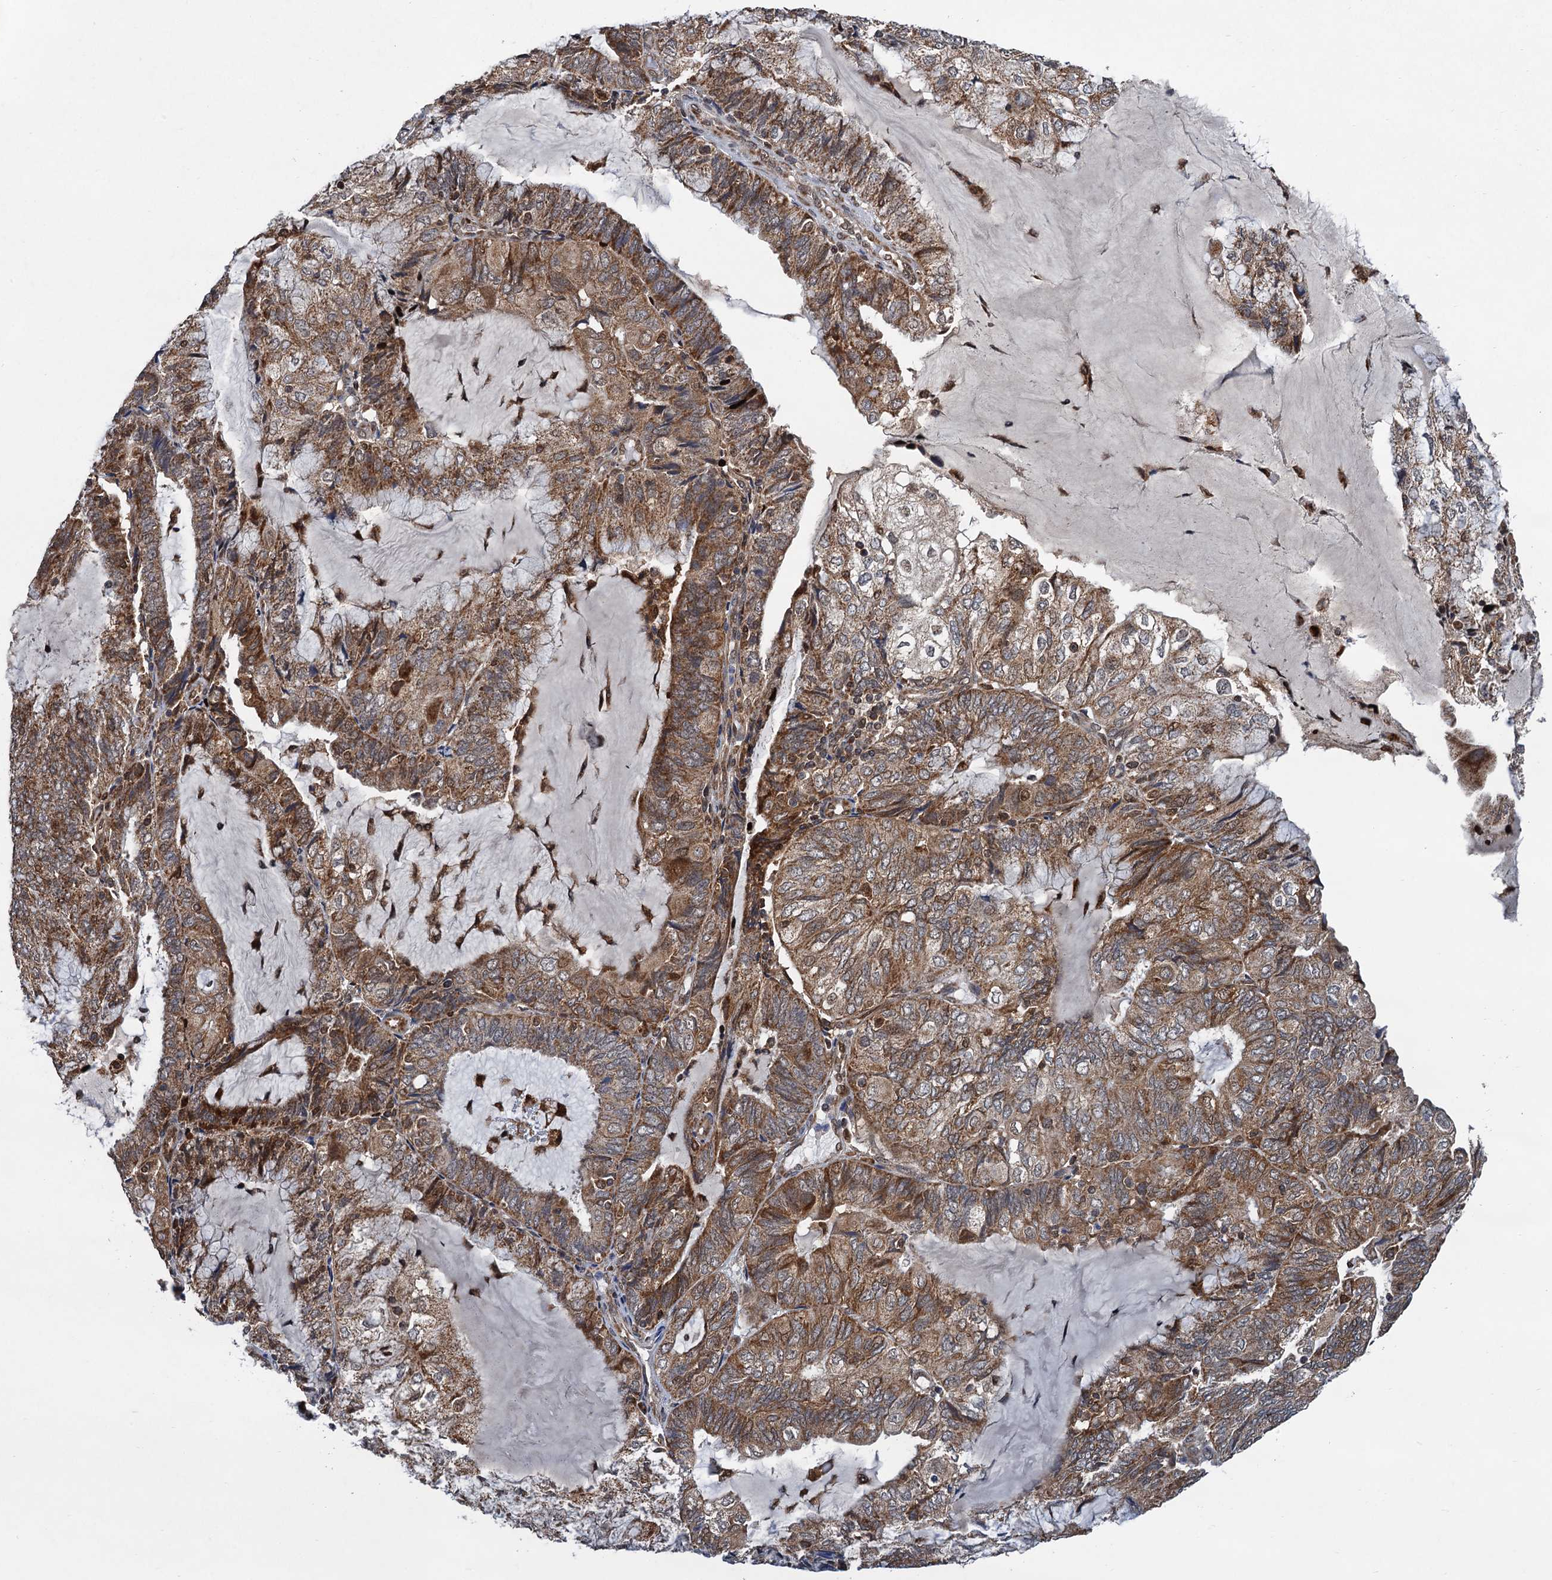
{"staining": {"intensity": "moderate", "quantity": ">75%", "location": "cytoplasmic/membranous,nuclear"}, "tissue": "endometrial cancer", "cell_type": "Tumor cells", "image_type": "cancer", "snomed": [{"axis": "morphology", "description": "Adenocarcinoma, NOS"}, {"axis": "topography", "description": "Endometrium"}], "caption": "Adenocarcinoma (endometrial) stained for a protein (brown) shows moderate cytoplasmic/membranous and nuclear positive positivity in about >75% of tumor cells.", "gene": "CMPK2", "patient": {"sex": "female", "age": 81}}